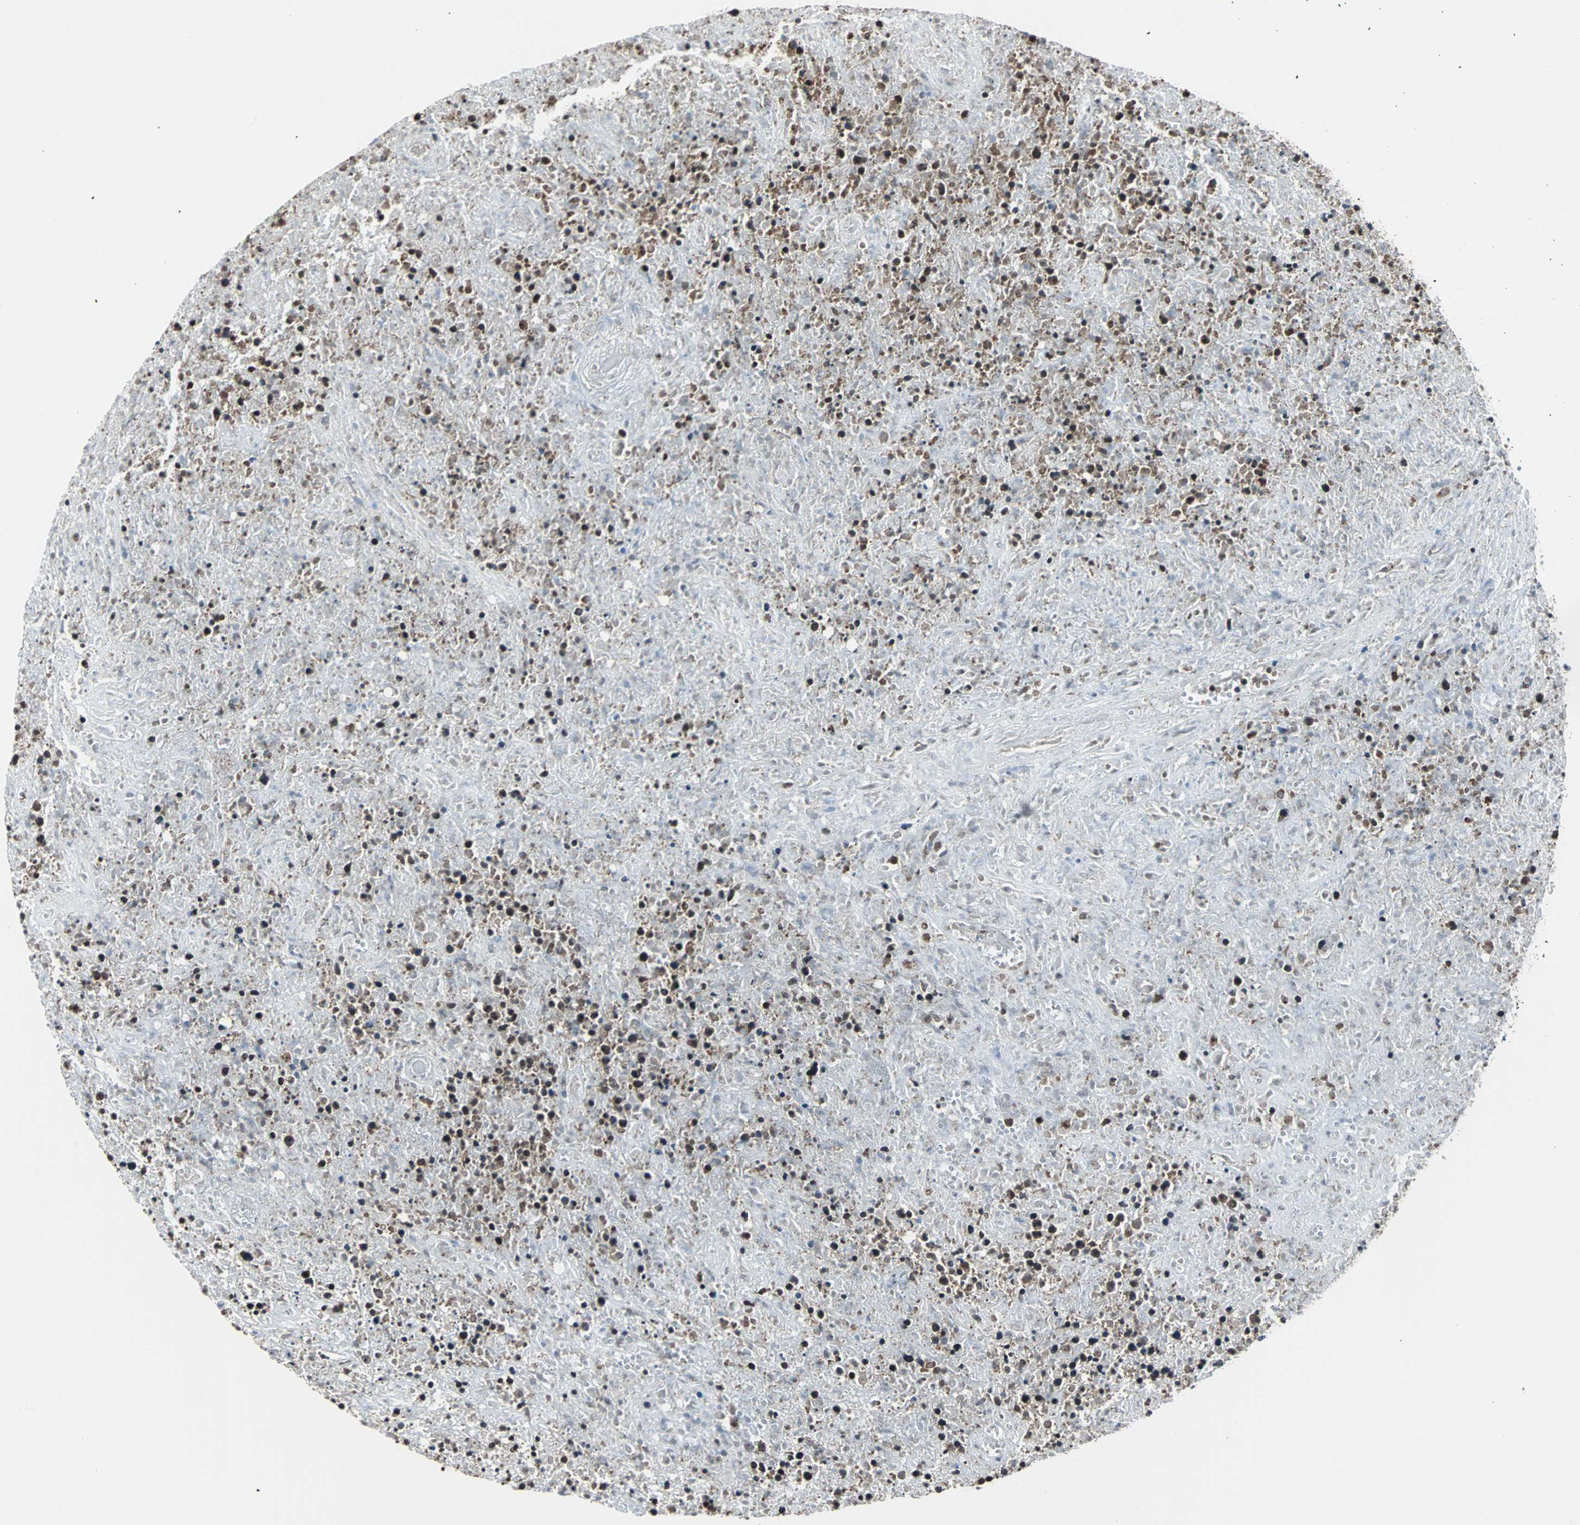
{"staining": {"intensity": "strong", "quantity": ">75%", "location": "cytoplasmic/membranous"}, "tissue": "lymphoma", "cell_type": "Tumor cells", "image_type": "cancer", "snomed": [{"axis": "morphology", "description": "Malignant lymphoma, non-Hodgkin's type, High grade"}, {"axis": "topography", "description": "Lymph node"}], "caption": "This image reveals IHC staining of malignant lymphoma, non-Hodgkin's type (high-grade), with high strong cytoplasmic/membranous expression in about >75% of tumor cells.", "gene": "VCP", "patient": {"sex": "female", "age": 84}}